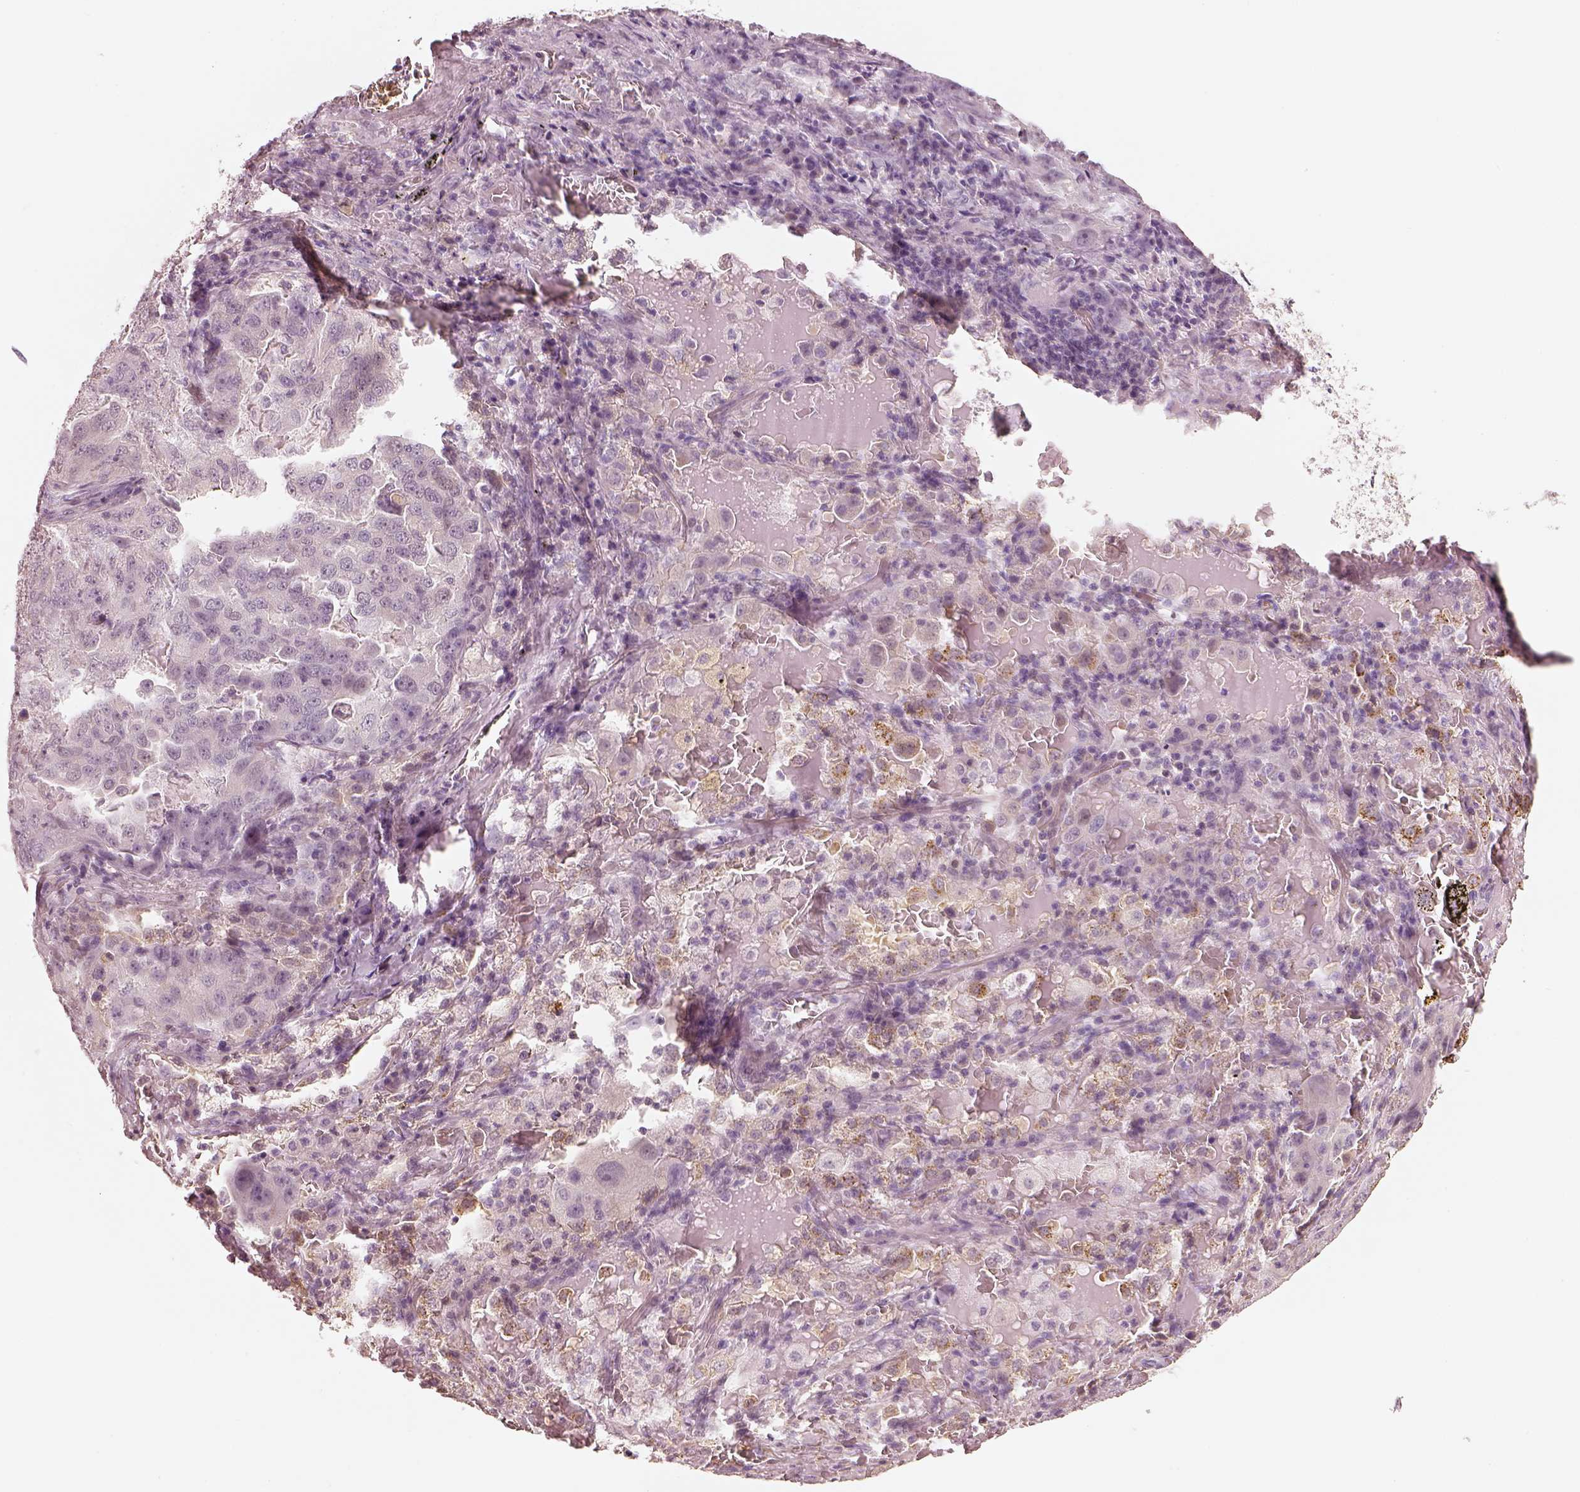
{"staining": {"intensity": "negative", "quantity": "none", "location": "none"}, "tissue": "lung cancer", "cell_type": "Tumor cells", "image_type": "cancer", "snomed": [{"axis": "morphology", "description": "Adenocarcinoma, NOS"}, {"axis": "topography", "description": "Lung"}], "caption": "Lung adenocarcinoma stained for a protein using IHC reveals no staining tumor cells.", "gene": "EGR4", "patient": {"sex": "female", "age": 61}}